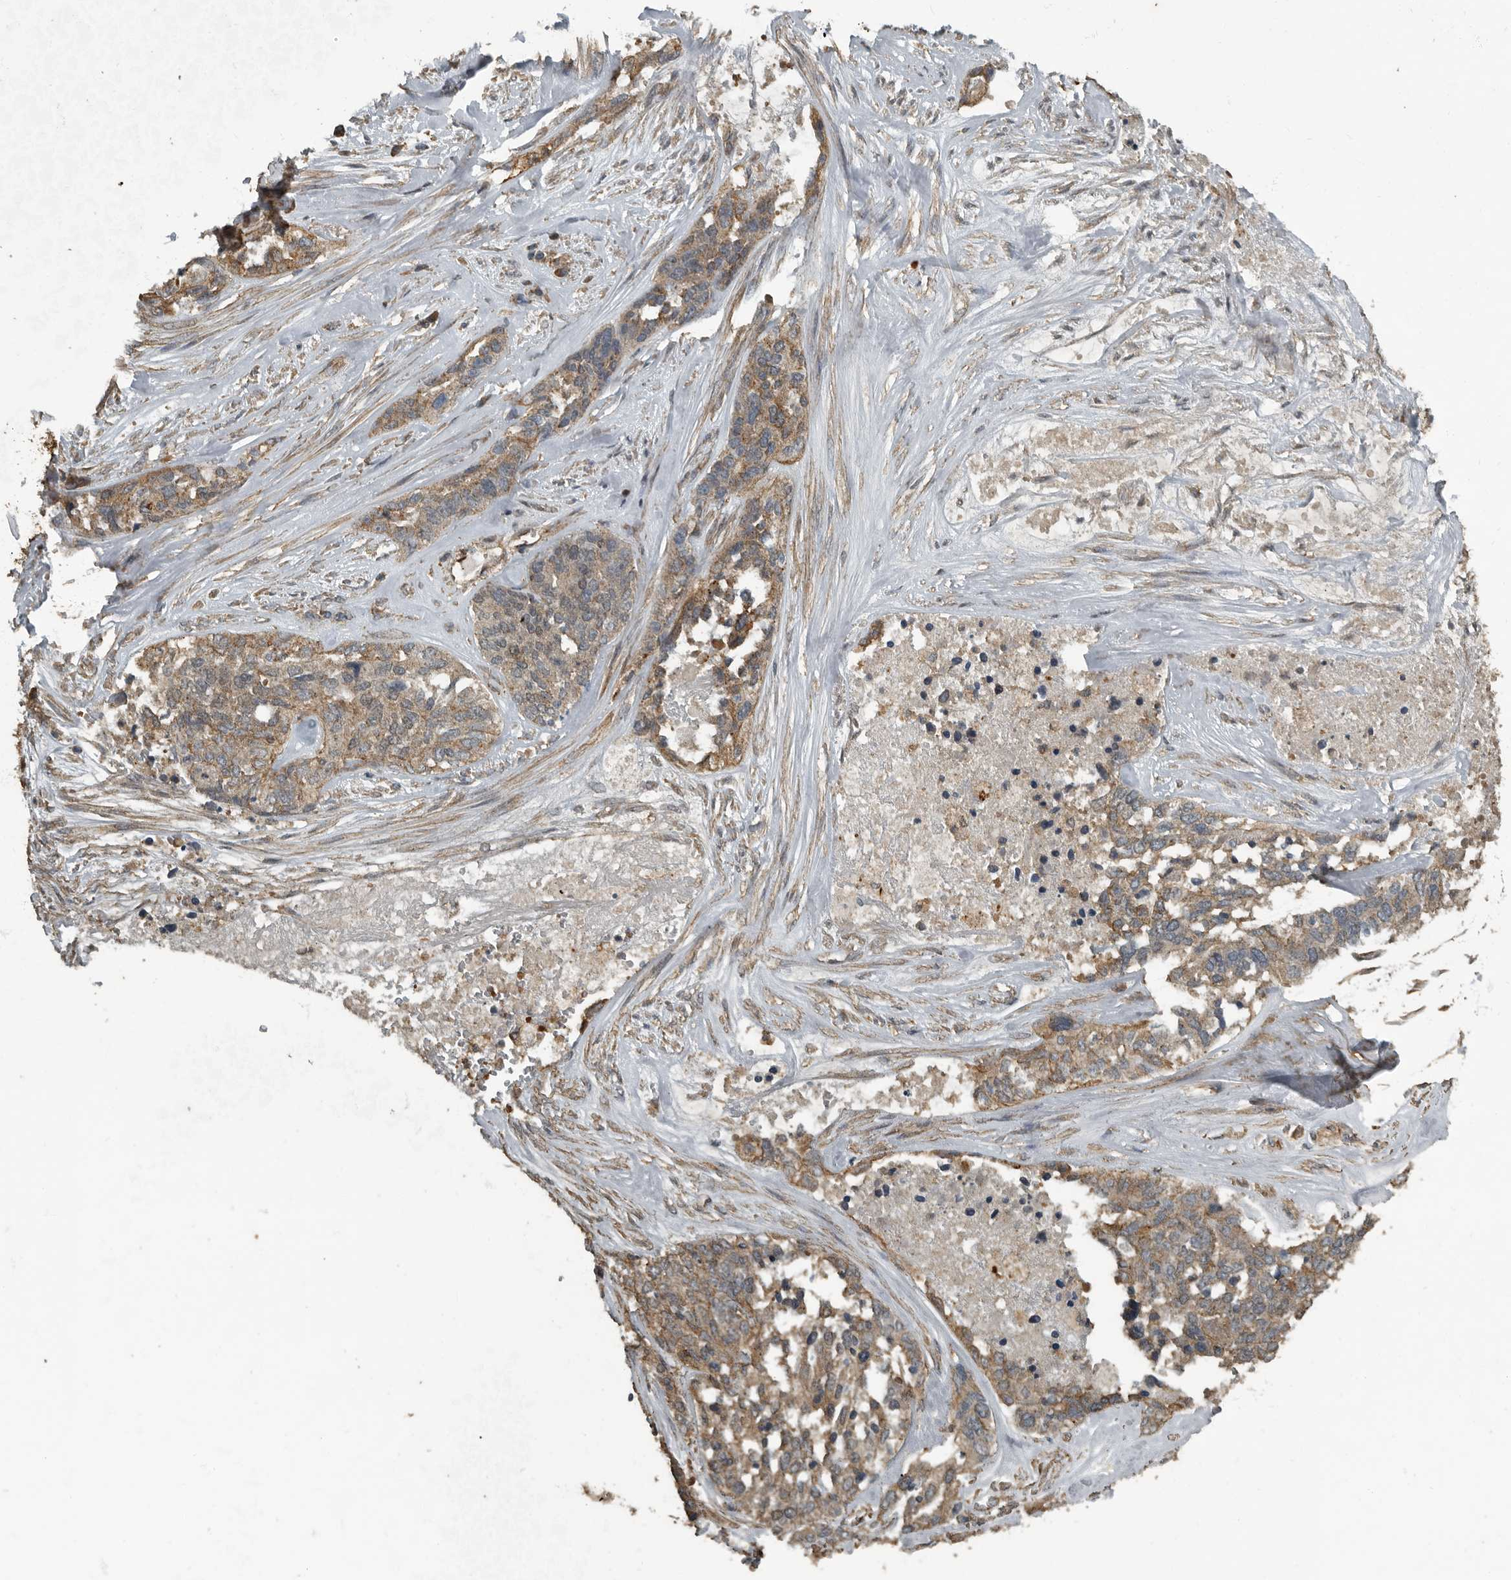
{"staining": {"intensity": "moderate", "quantity": ">75%", "location": "cytoplasmic/membranous"}, "tissue": "ovarian cancer", "cell_type": "Tumor cells", "image_type": "cancer", "snomed": [{"axis": "morphology", "description": "Cystadenocarcinoma, serous, NOS"}, {"axis": "topography", "description": "Ovary"}], "caption": "The image demonstrates immunohistochemical staining of ovarian cancer. There is moderate cytoplasmic/membranous expression is identified in approximately >75% of tumor cells.", "gene": "IL15RA", "patient": {"sex": "female", "age": 44}}